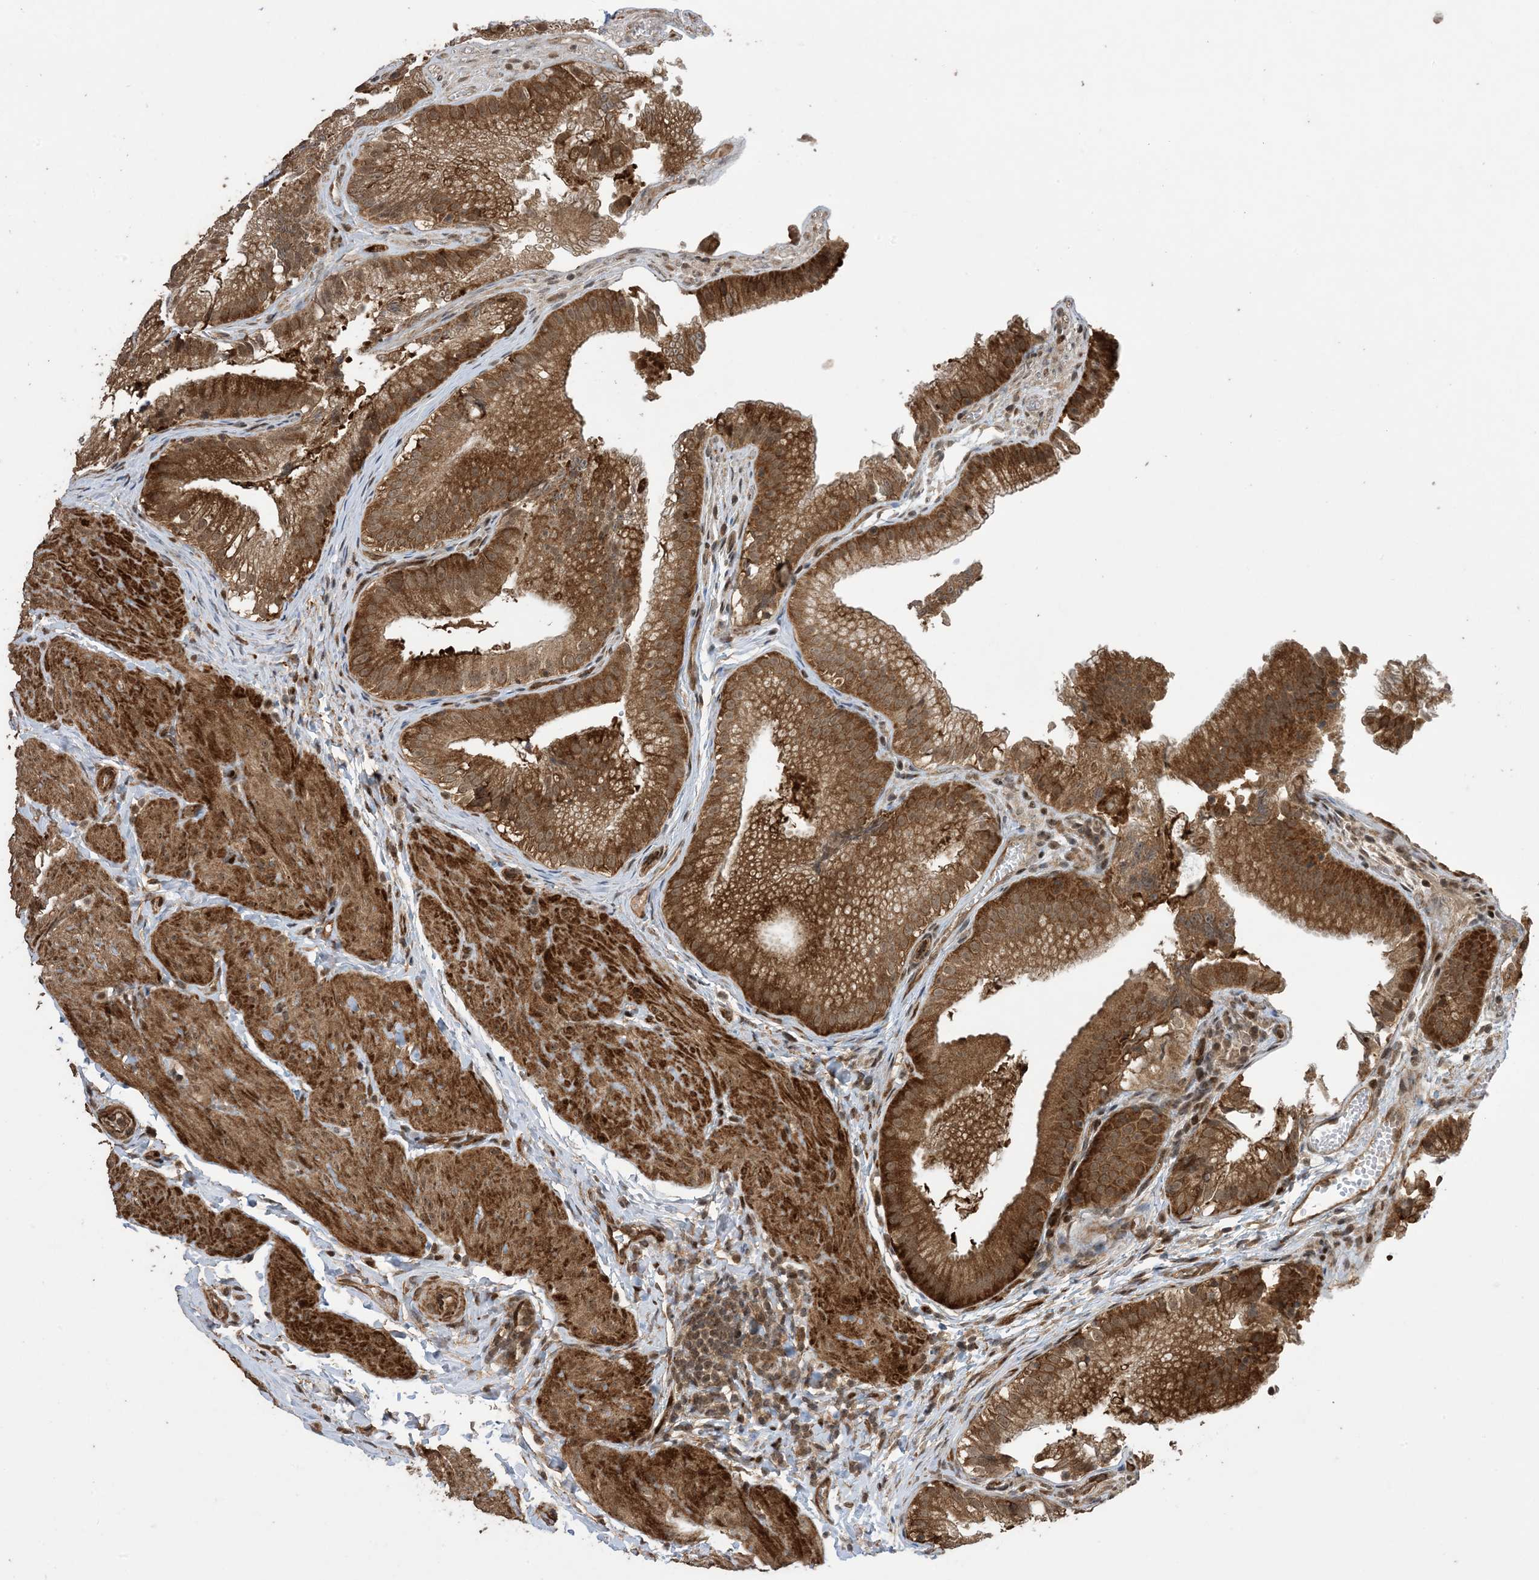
{"staining": {"intensity": "strong", "quantity": ">75%", "location": "cytoplasmic/membranous"}, "tissue": "gallbladder", "cell_type": "Glandular cells", "image_type": "normal", "snomed": [{"axis": "morphology", "description": "Normal tissue, NOS"}, {"axis": "topography", "description": "Gallbladder"}], "caption": "Protein positivity by immunohistochemistry demonstrates strong cytoplasmic/membranous staining in about >75% of glandular cells in normal gallbladder.", "gene": "ZNF511", "patient": {"sex": "female", "age": 30}}